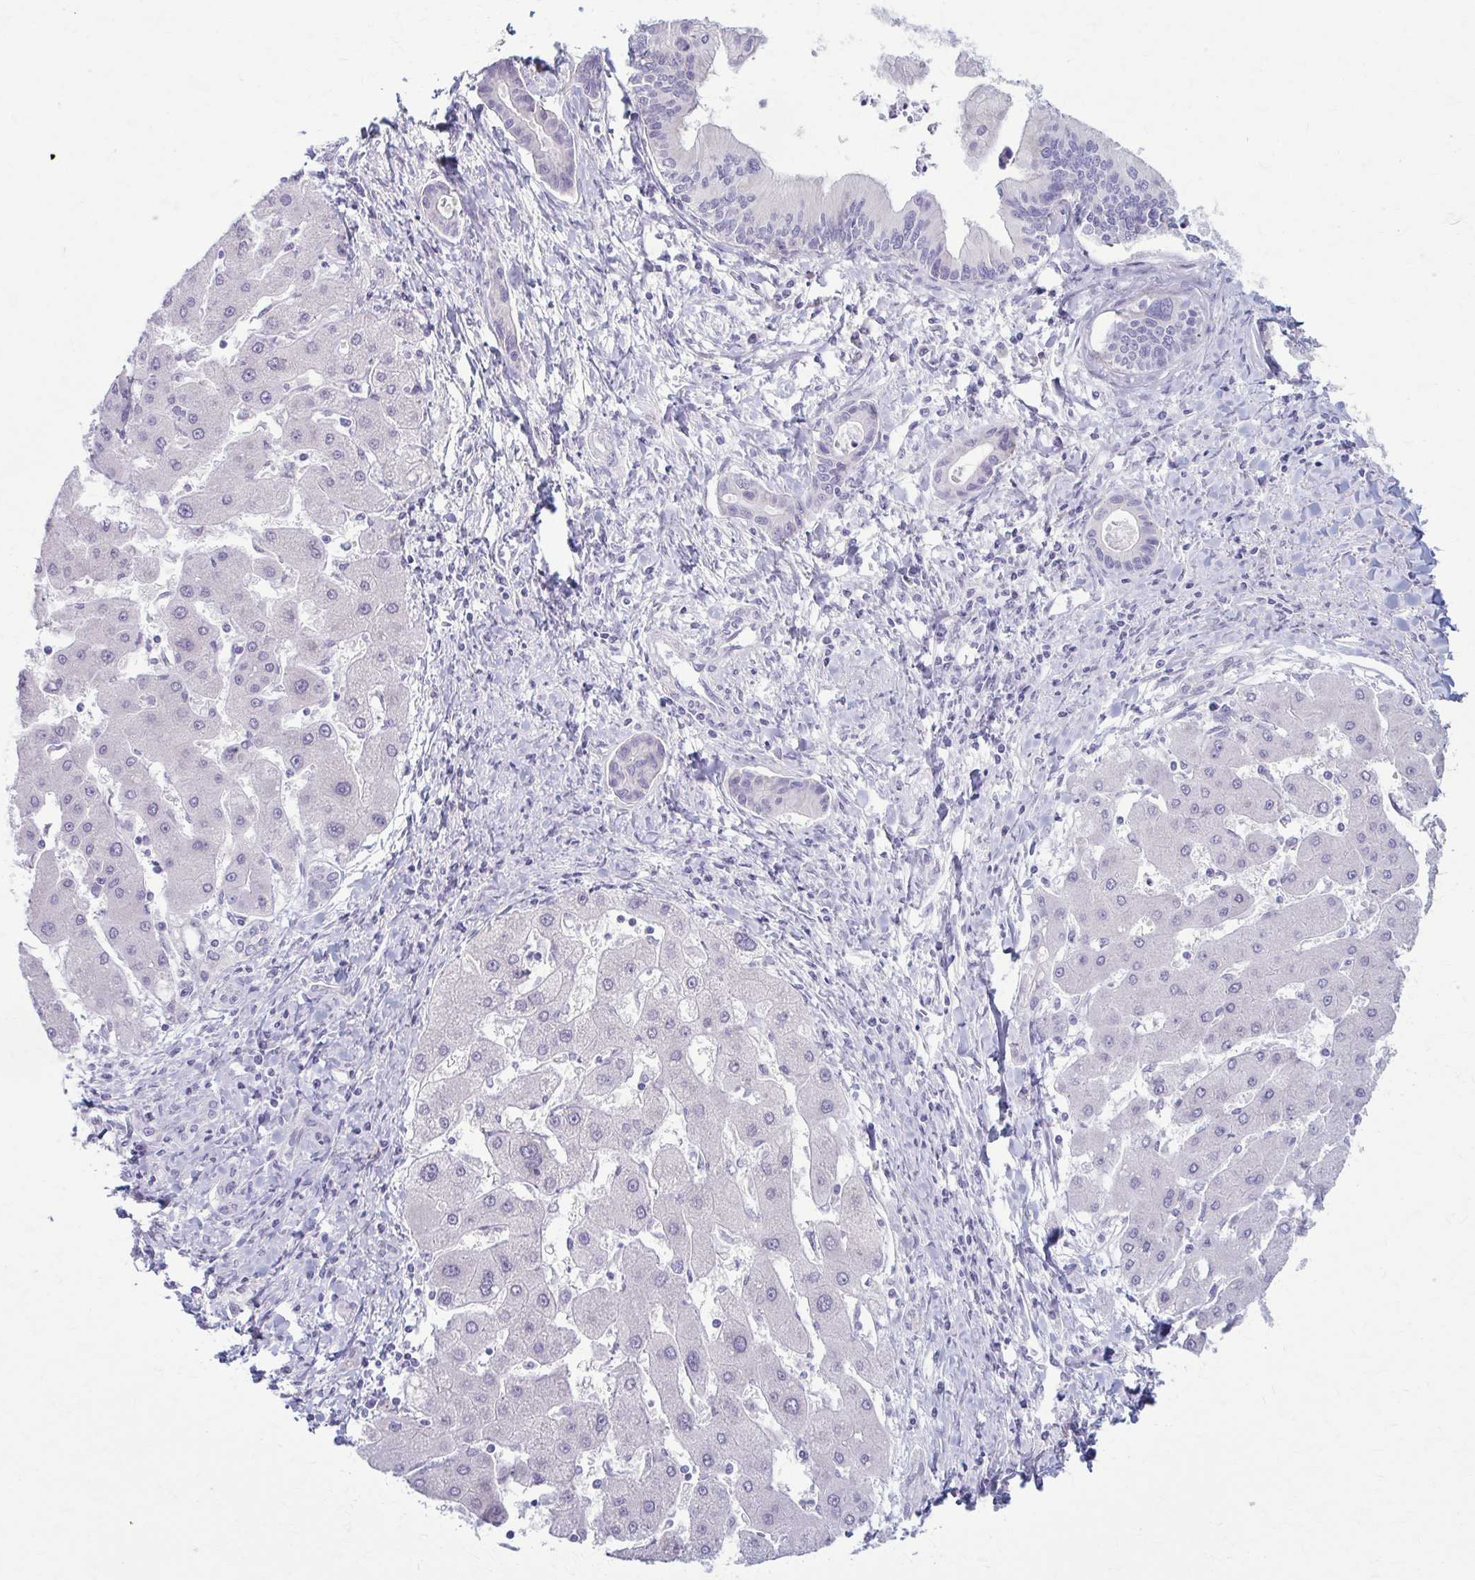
{"staining": {"intensity": "negative", "quantity": "none", "location": "none"}, "tissue": "liver cancer", "cell_type": "Tumor cells", "image_type": "cancer", "snomed": [{"axis": "morphology", "description": "Cholangiocarcinoma"}, {"axis": "topography", "description": "Liver"}], "caption": "Human liver cancer stained for a protein using immunohistochemistry (IHC) demonstrates no expression in tumor cells.", "gene": "PRKRA", "patient": {"sex": "male", "age": 66}}